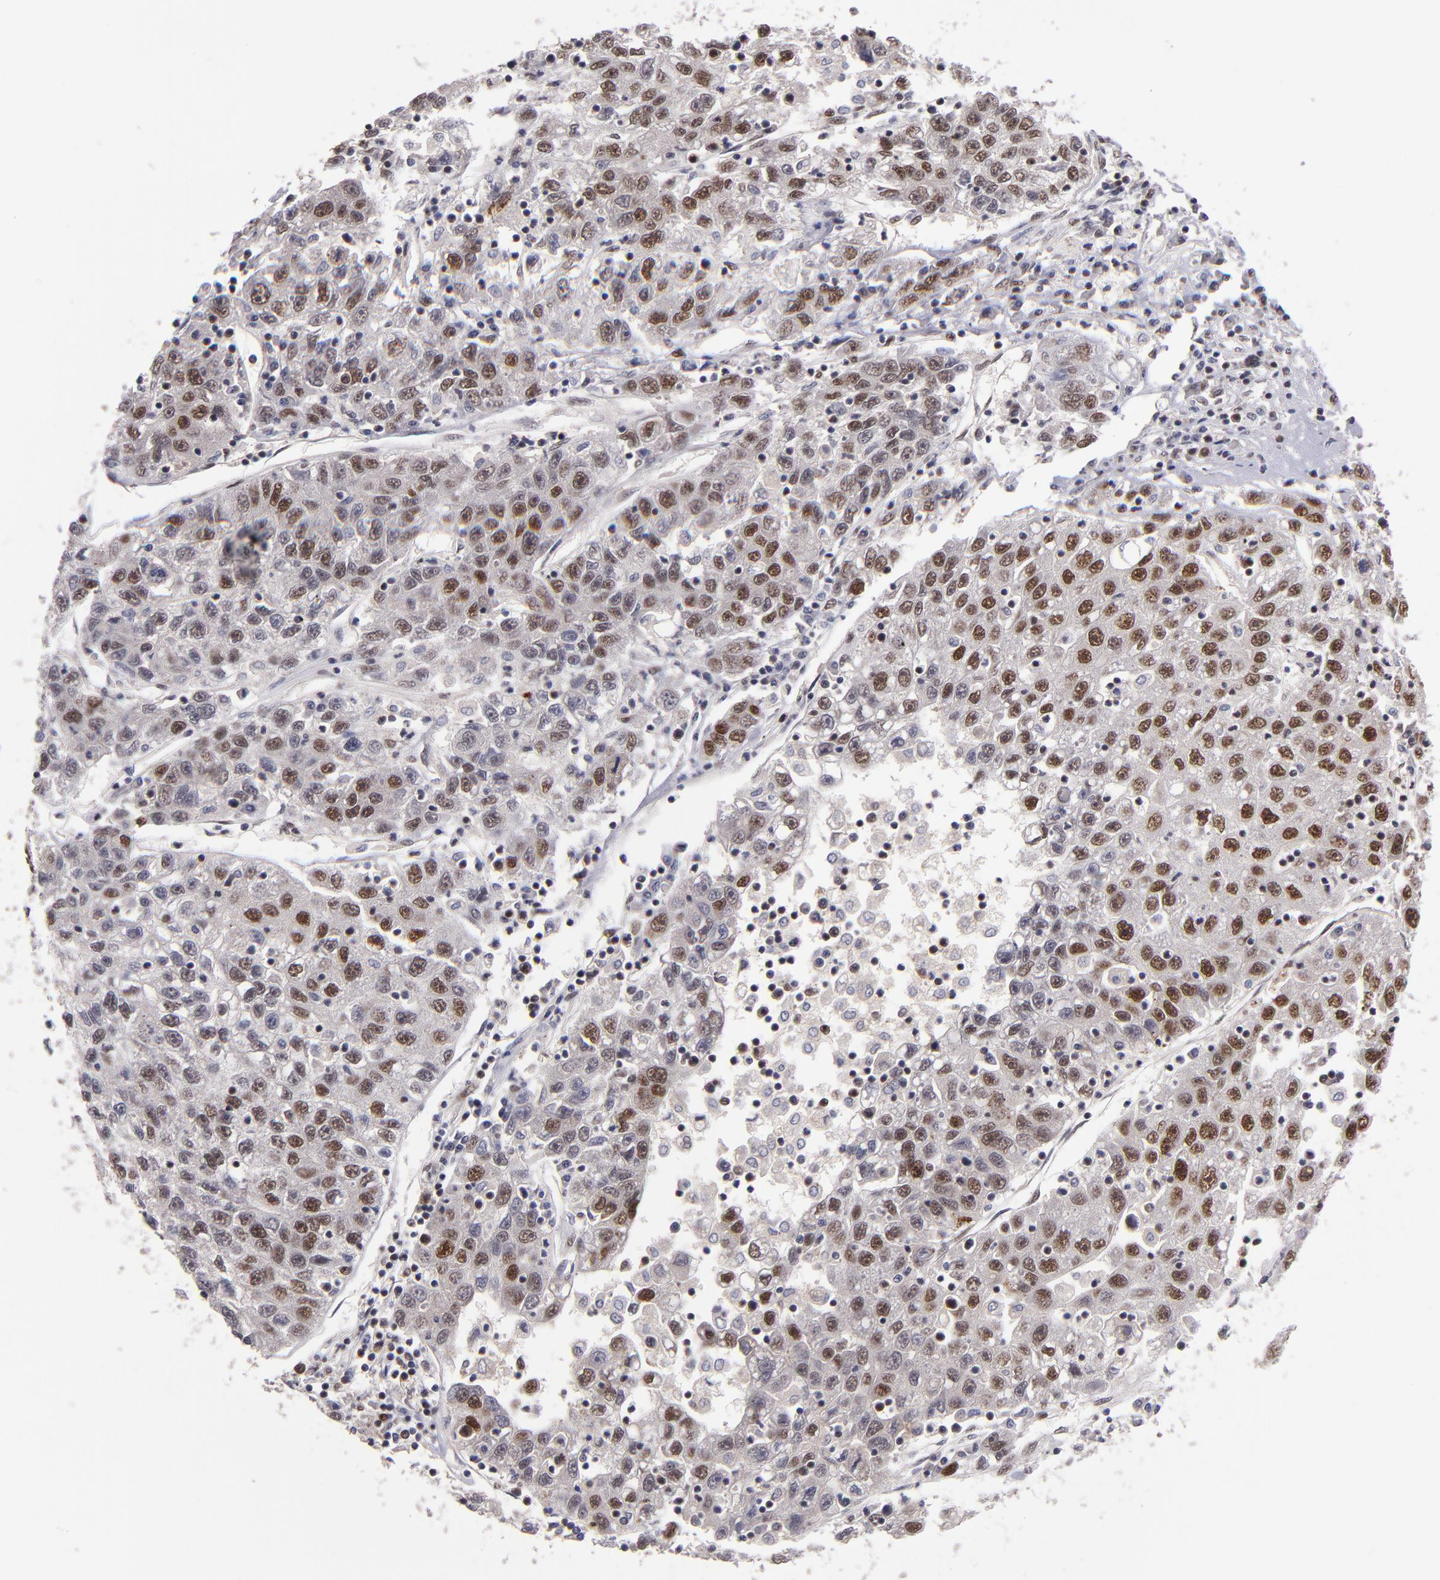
{"staining": {"intensity": "moderate", "quantity": "25%-75%", "location": "nuclear"}, "tissue": "liver cancer", "cell_type": "Tumor cells", "image_type": "cancer", "snomed": [{"axis": "morphology", "description": "Carcinoma, Hepatocellular, NOS"}, {"axis": "topography", "description": "Liver"}], "caption": "The photomicrograph demonstrates a brown stain indicating the presence of a protein in the nuclear of tumor cells in liver hepatocellular carcinoma. The staining is performed using DAB (3,3'-diaminobenzidine) brown chromogen to label protein expression. The nuclei are counter-stained blue using hematoxylin.", "gene": "EP300", "patient": {"sex": "male", "age": 49}}